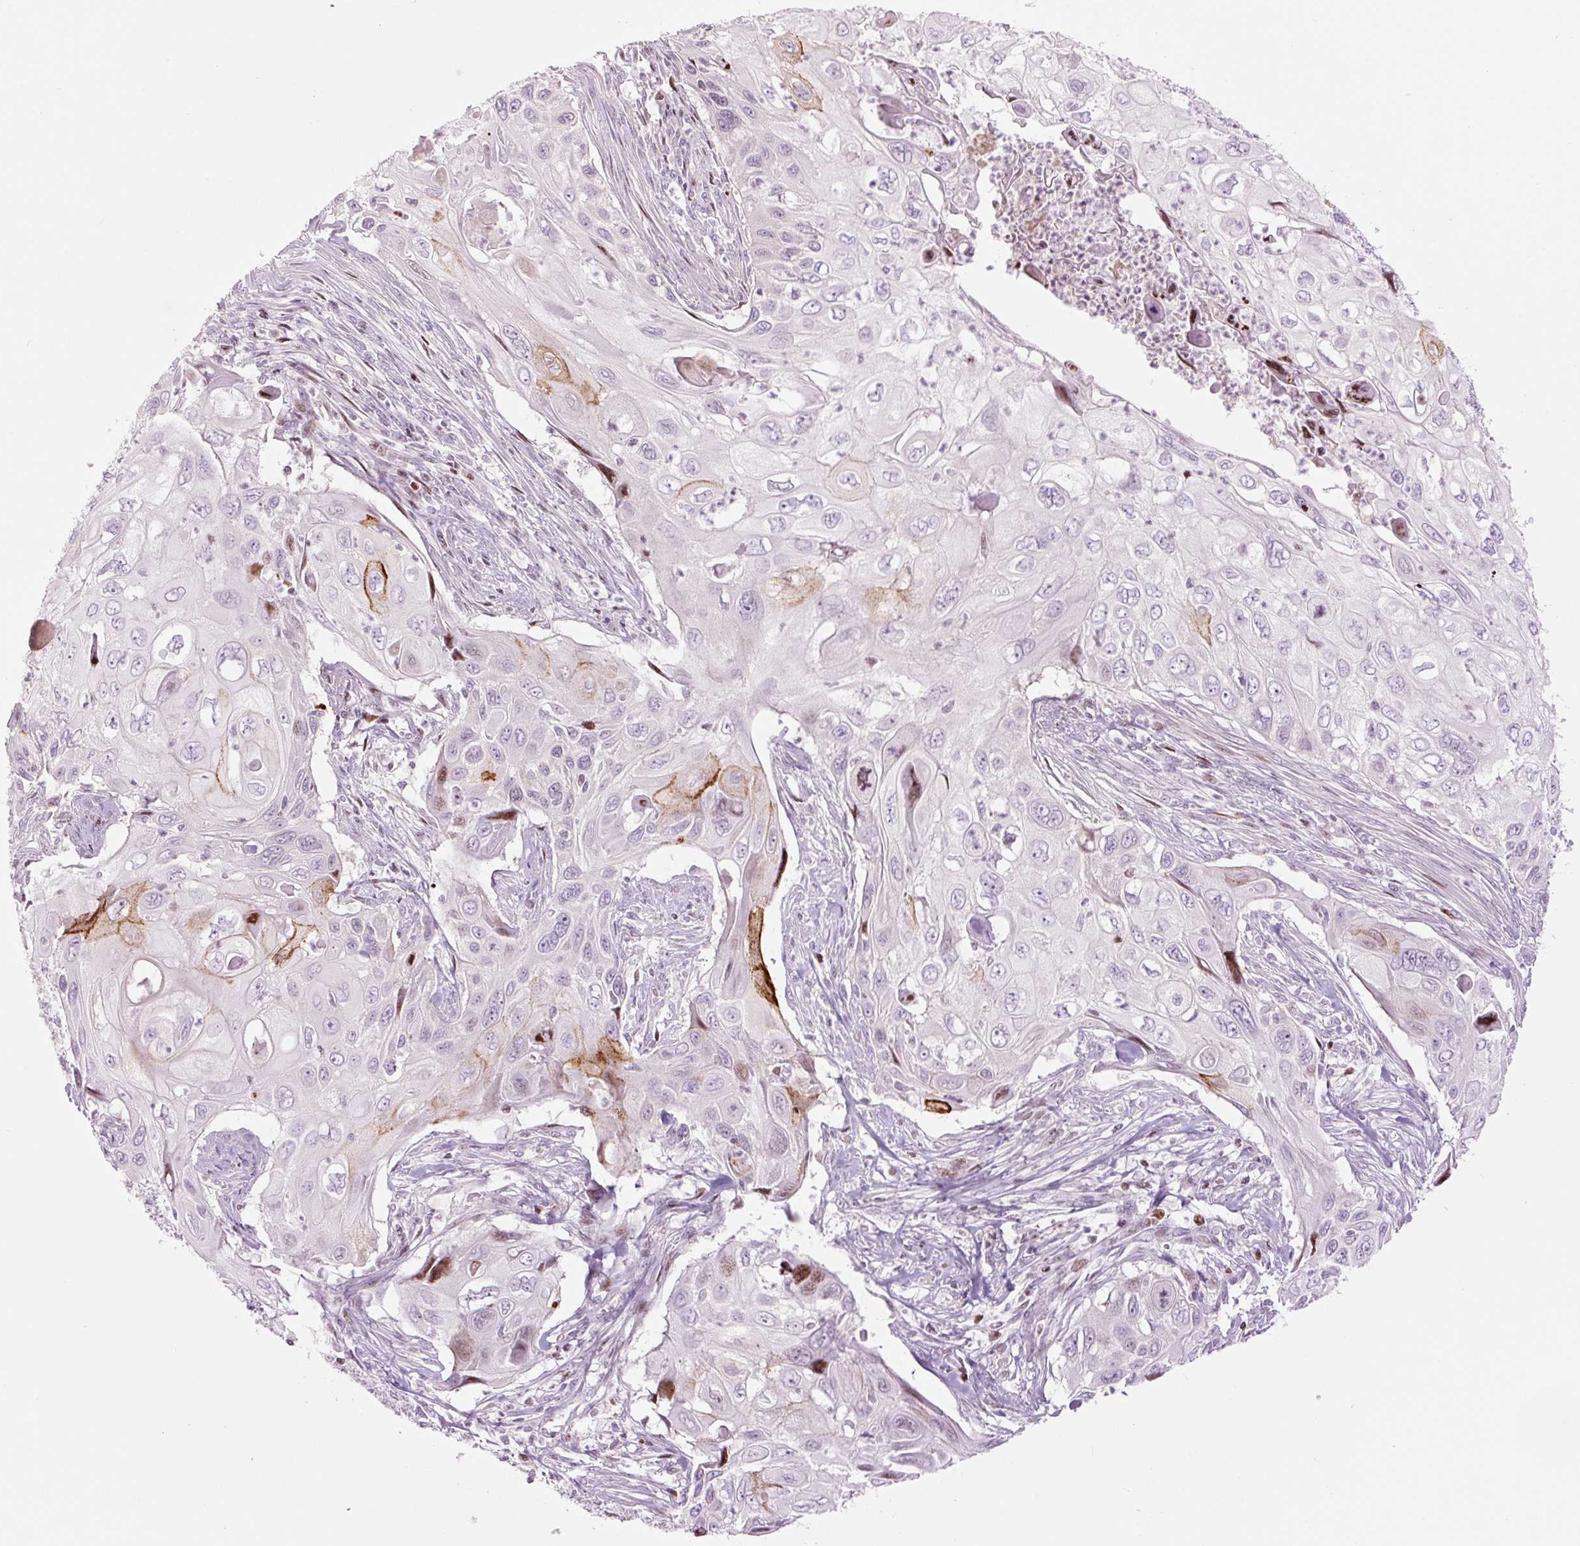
{"staining": {"intensity": "moderate", "quantity": "<25%", "location": "cytoplasmic/membranous,nuclear"}, "tissue": "cervical cancer", "cell_type": "Tumor cells", "image_type": "cancer", "snomed": [{"axis": "morphology", "description": "Squamous cell carcinoma, NOS"}, {"axis": "topography", "description": "Cervix"}], "caption": "Protein staining demonstrates moderate cytoplasmic/membranous and nuclear staining in about <25% of tumor cells in squamous cell carcinoma (cervical). (IHC, brightfield microscopy, high magnification).", "gene": "TMEM177", "patient": {"sex": "female", "age": 70}}